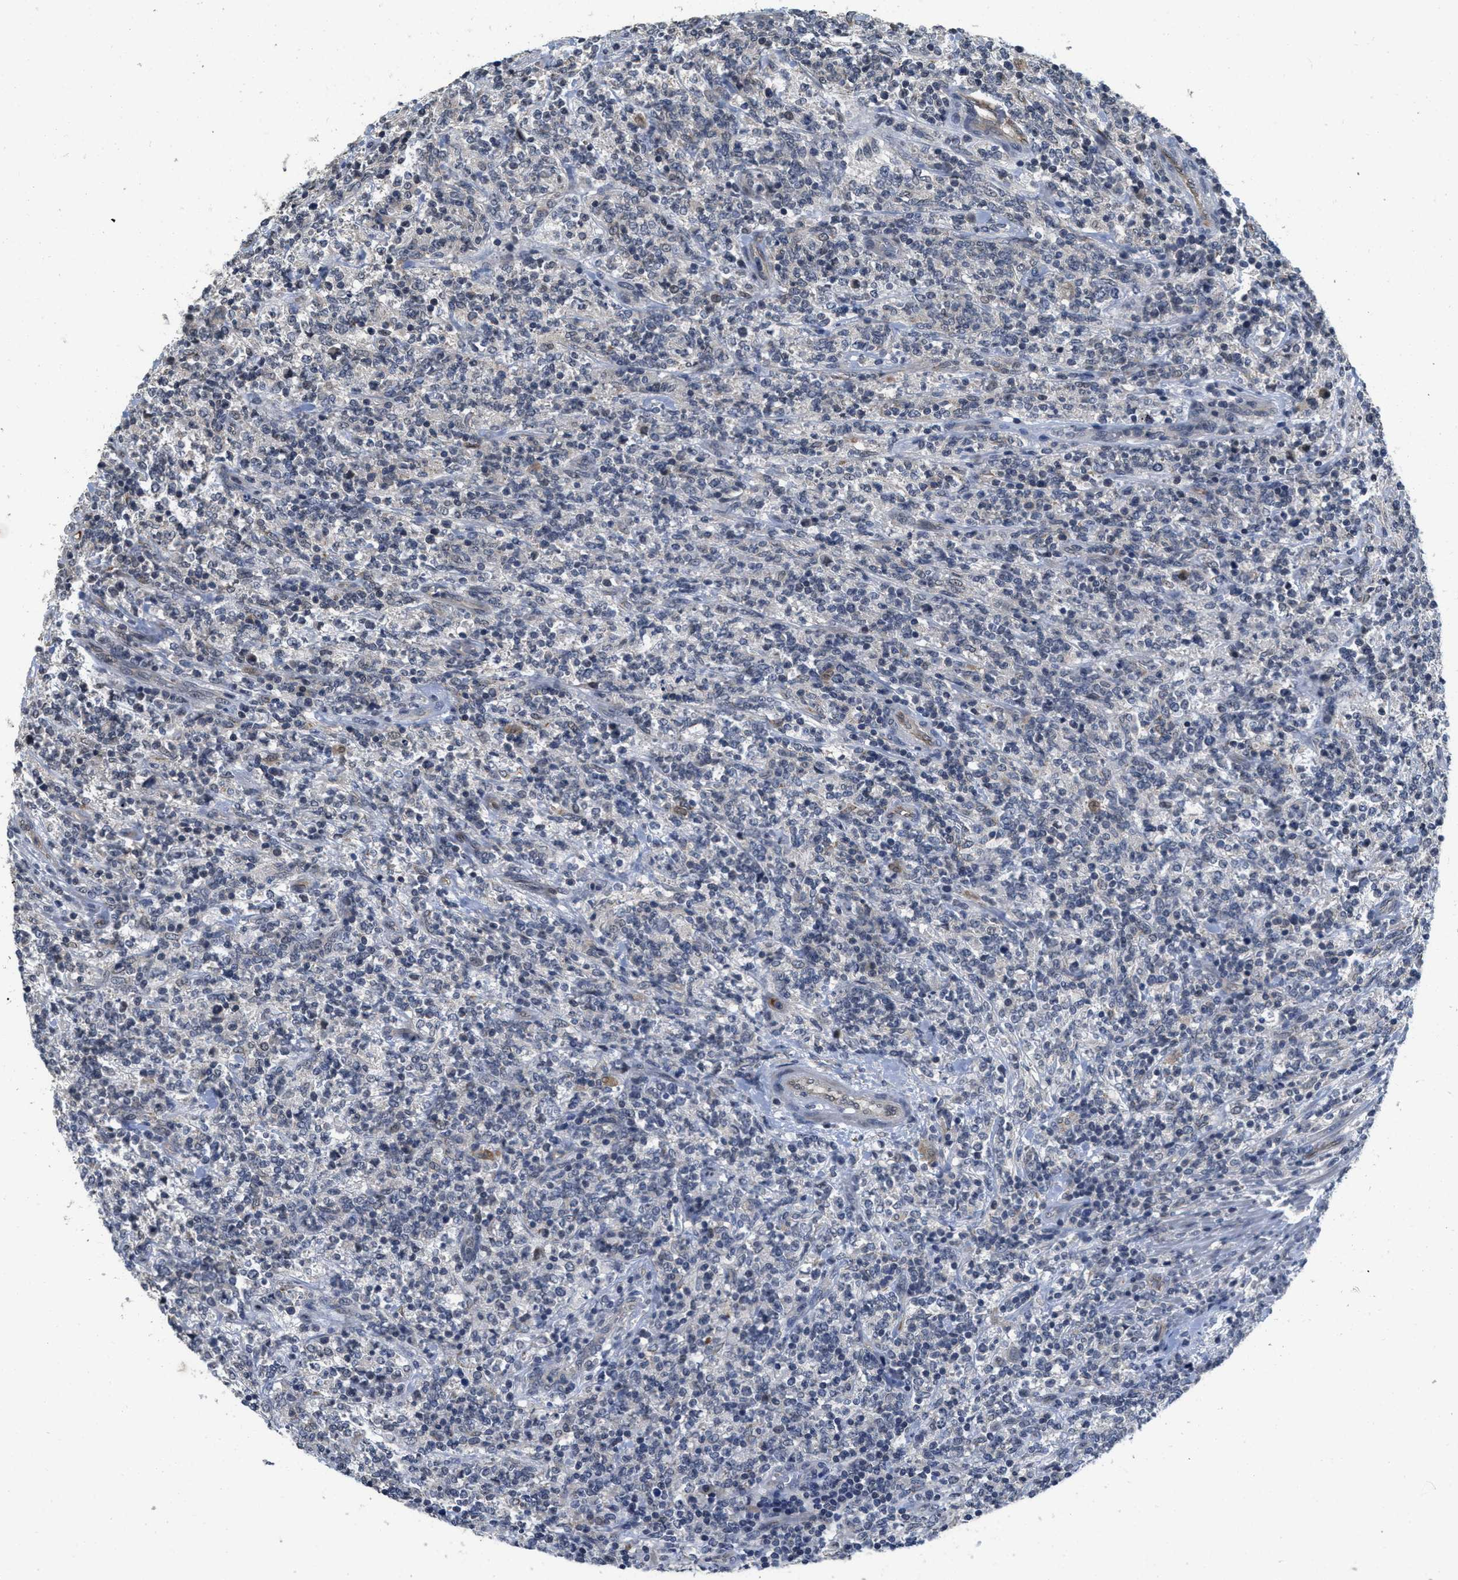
{"staining": {"intensity": "negative", "quantity": "none", "location": "none"}, "tissue": "lymphoma", "cell_type": "Tumor cells", "image_type": "cancer", "snomed": [{"axis": "morphology", "description": "Malignant lymphoma, non-Hodgkin's type, High grade"}, {"axis": "topography", "description": "Soft tissue"}], "caption": "Tumor cells are negative for protein expression in human lymphoma.", "gene": "ANGPT1", "patient": {"sex": "male", "age": 18}}